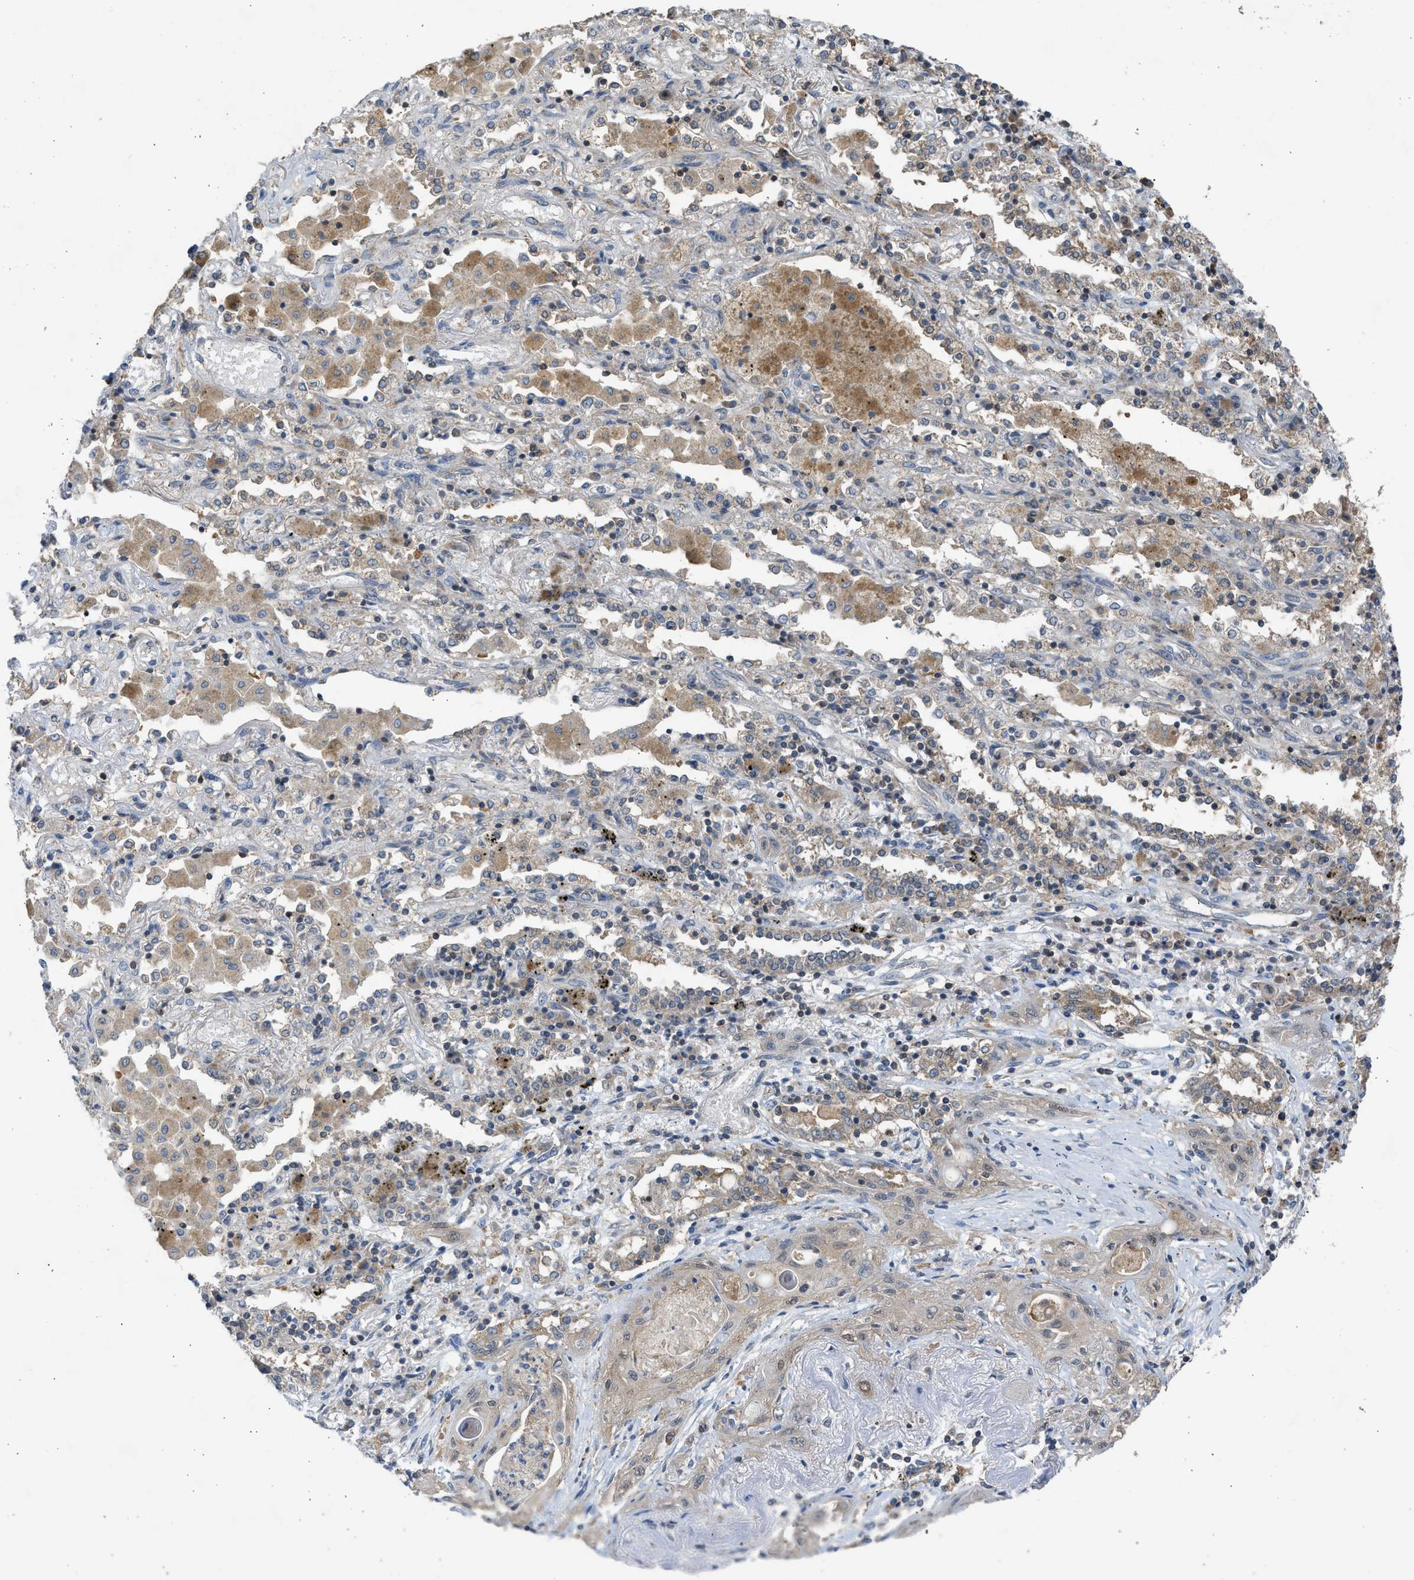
{"staining": {"intensity": "weak", "quantity": ">75%", "location": "cytoplasmic/membranous"}, "tissue": "lung cancer", "cell_type": "Tumor cells", "image_type": "cancer", "snomed": [{"axis": "morphology", "description": "Squamous cell carcinoma, NOS"}, {"axis": "topography", "description": "Lung"}], "caption": "Lung cancer (squamous cell carcinoma) stained with DAB (3,3'-diaminobenzidine) IHC shows low levels of weak cytoplasmic/membranous staining in approximately >75% of tumor cells.", "gene": "CYP1A1", "patient": {"sex": "female", "age": 47}}